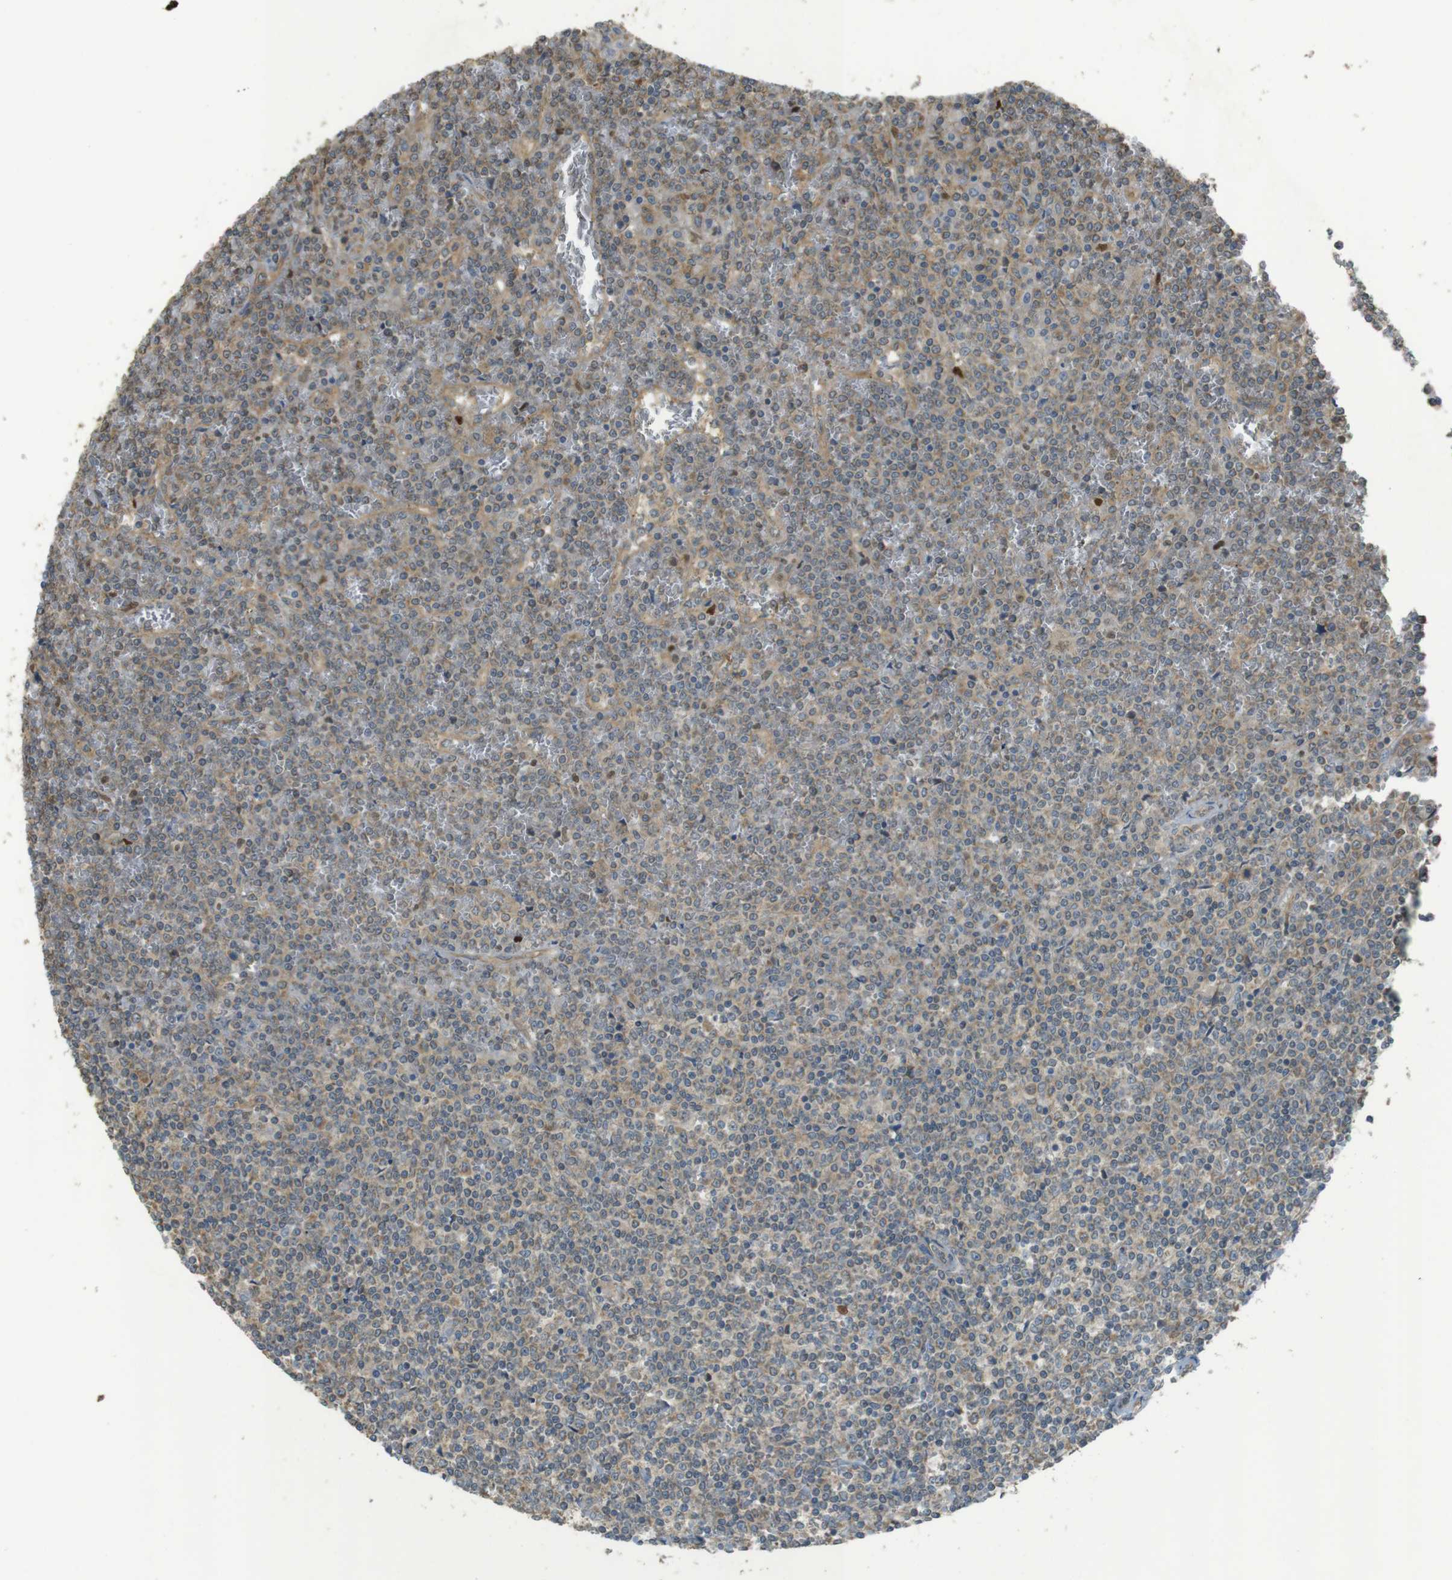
{"staining": {"intensity": "weak", "quantity": "25%-75%", "location": "cytoplasmic/membranous"}, "tissue": "lymphoma", "cell_type": "Tumor cells", "image_type": "cancer", "snomed": [{"axis": "morphology", "description": "Malignant lymphoma, non-Hodgkin's type, Low grade"}, {"axis": "topography", "description": "Spleen"}], "caption": "High-magnification brightfield microscopy of lymphoma stained with DAB (3,3'-diaminobenzidine) (brown) and counterstained with hematoxylin (blue). tumor cells exhibit weak cytoplasmic/membranous staining is seen in about25%-75% of cells.", "gene": "ZDHHC20", "patient": {"sex": "female", "age": 19}}